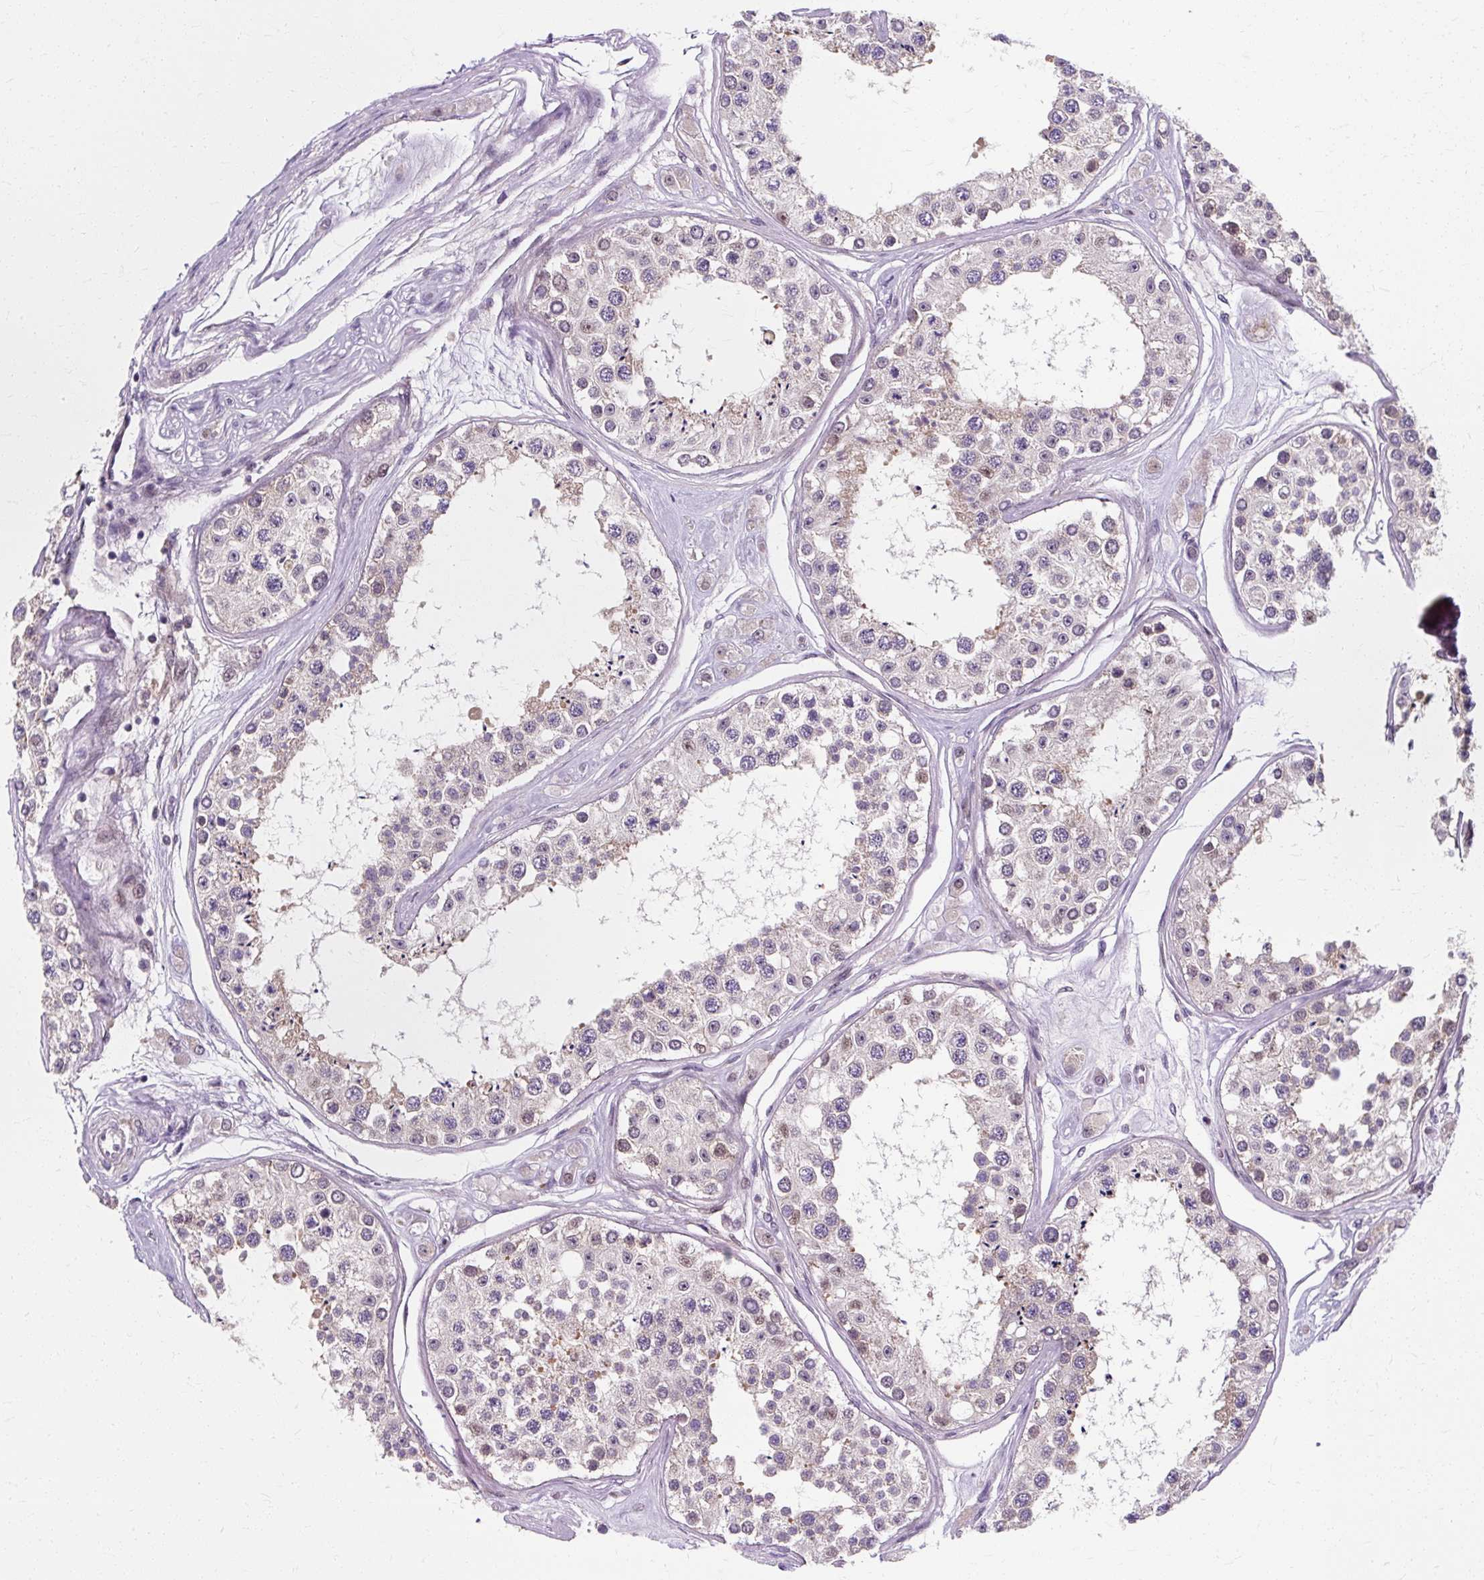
{"staining": {"intensity": "moderate", "quantity": "25%-75%", "location": "cytoplasmic/membranous,nuclear"}, "tissue": "testis", "cell_type": "Cells in seminiferous ducts", "image_type": "normal", "snomed": [{"axis": "morphology", "description": "Normal tissue, NOS"}, {"axis": "topography", "description": "Testis"}], "caption": "Brown immunohistochemical staining in benign human testis shows moderate cytoplasmic/membranous,nuclear positivity in about 25%-75% of cells in seminiferous ducts.", "gene": "ZNF555", "patient": {"sex": "male", "age": 25}}